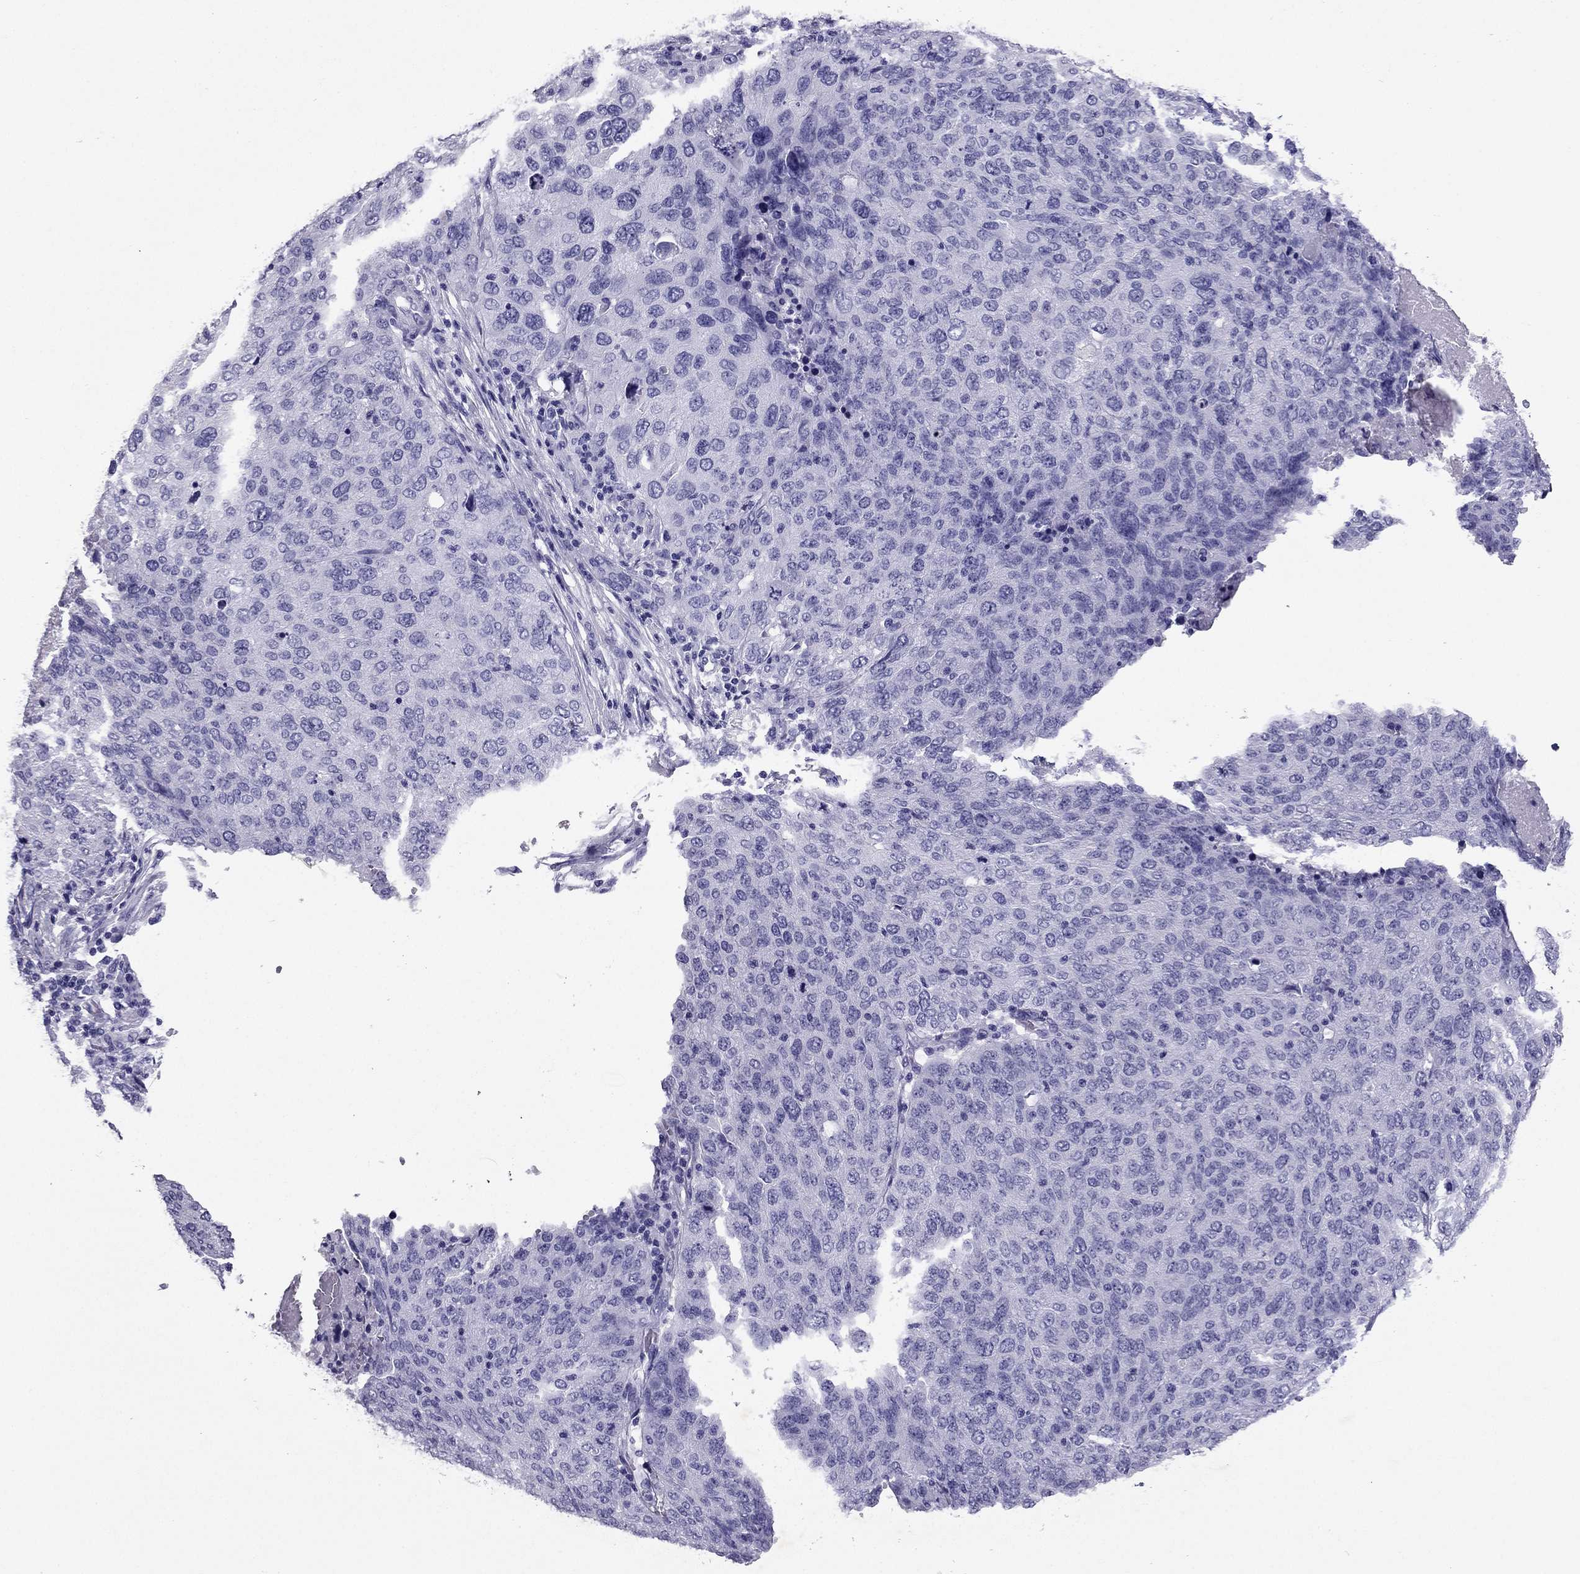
{"staining": {"intensity": "negative", "quantity": "none", "location": "none"}, "tissue": "ovarian cancer", "cell_type": "Tumor cells", "image_type": "cancer", "snomed": [{"axis": "morphology", "description": "Carcinoma, endometroid"}, {"axis": "topography", "description": "Ovary"}], "caption": "High magnification brightfield microscopy of ovarian cancer stained with DAB (3,3'-diaminobenzidine) (brown) and counterstained with hematoxylin (blue): tumor cells show no significant staining.", "gene": "PDE6A", "patient": {"sex": "female", "age": 58}}